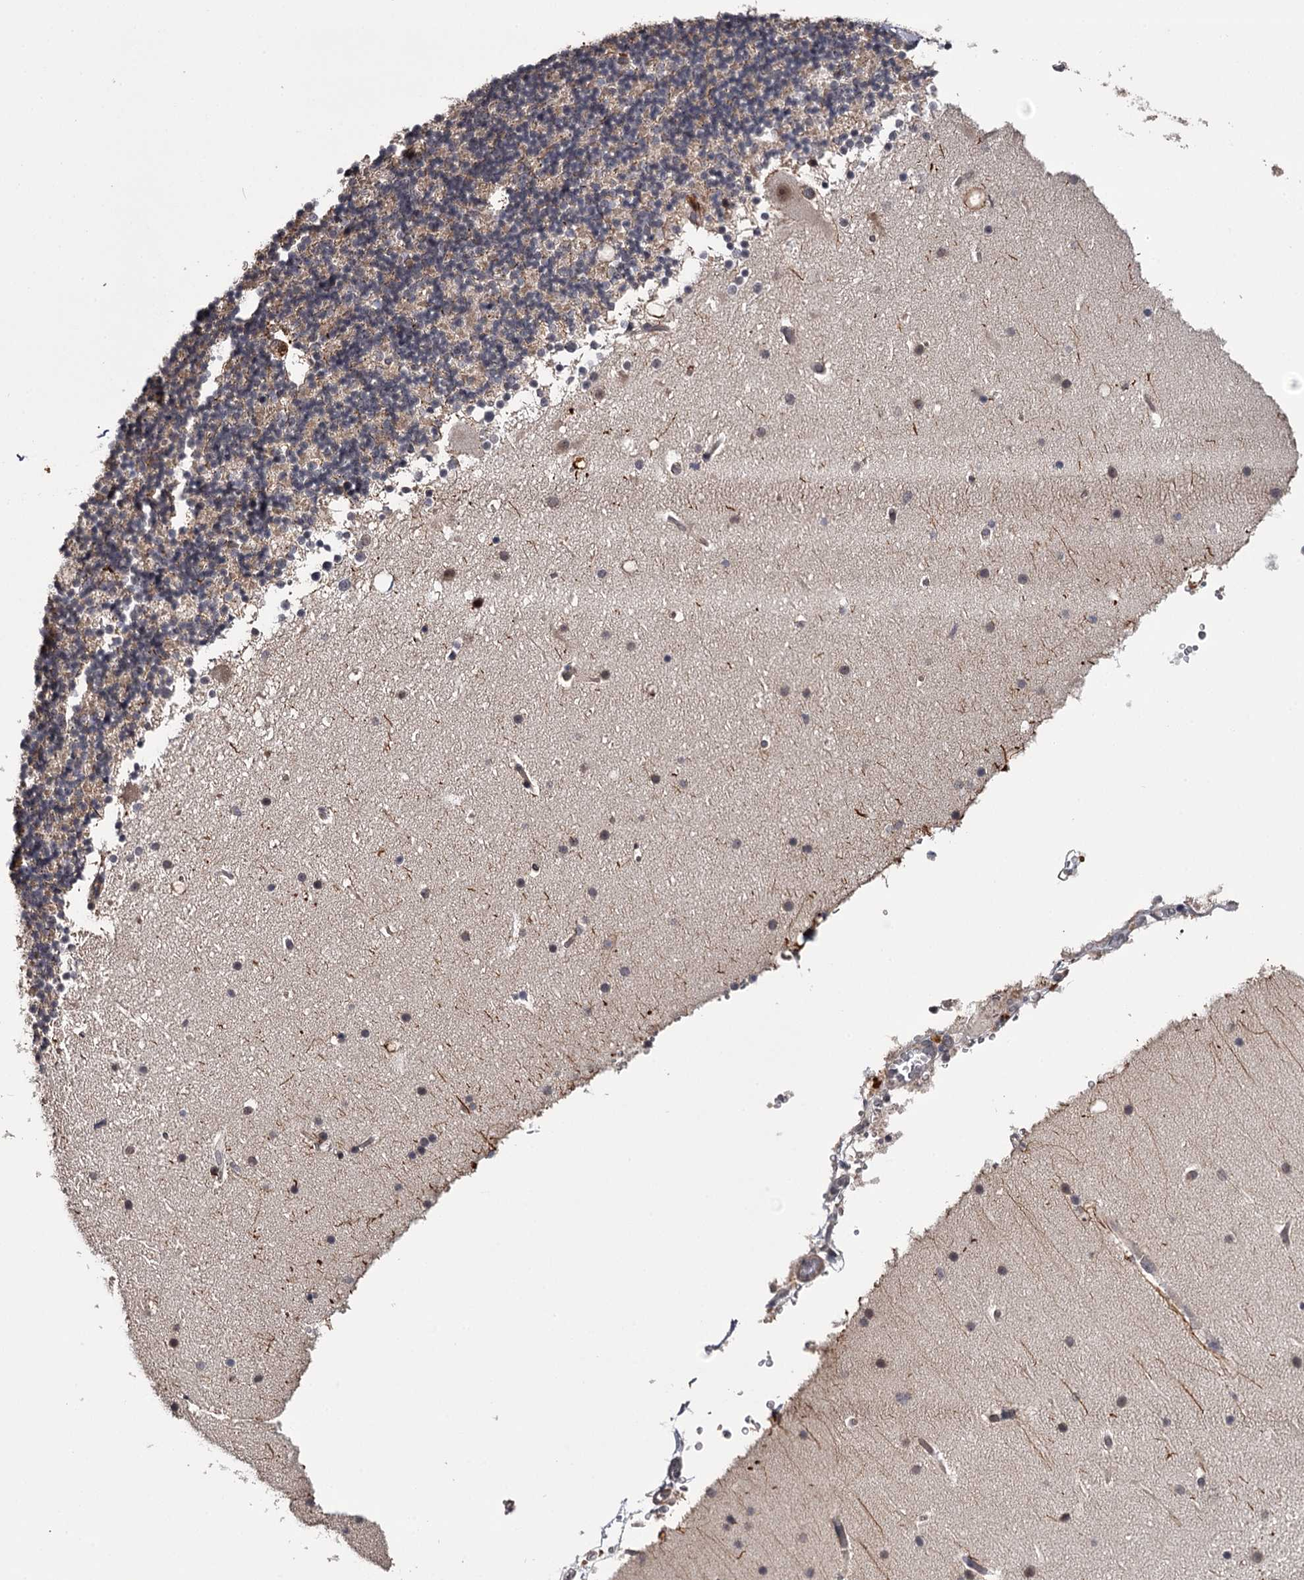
{"staining": {"intensity": "weak", "quantity": "25%-75%", "location": "cytoplasmic/membranous"}, "tissue": "cerebellum", "cell_type": "Cells in granular layer", "image_type": "normal", "snomed": [{"axis": "morphology", "description": "Normal tissue, NOS"}, {"axis": "topography", "description": "Cerebellum"}], "caption": "Immunohistochemistry of unremarkable cerebellum shows low levels of weak cytoplasmic/membranous expression in approximately 25%-75% of cells in granular layer. Nuclei are stained in blue.", "gene": "CWF19L2", "patient": {"sex": "male", "age": 57}}